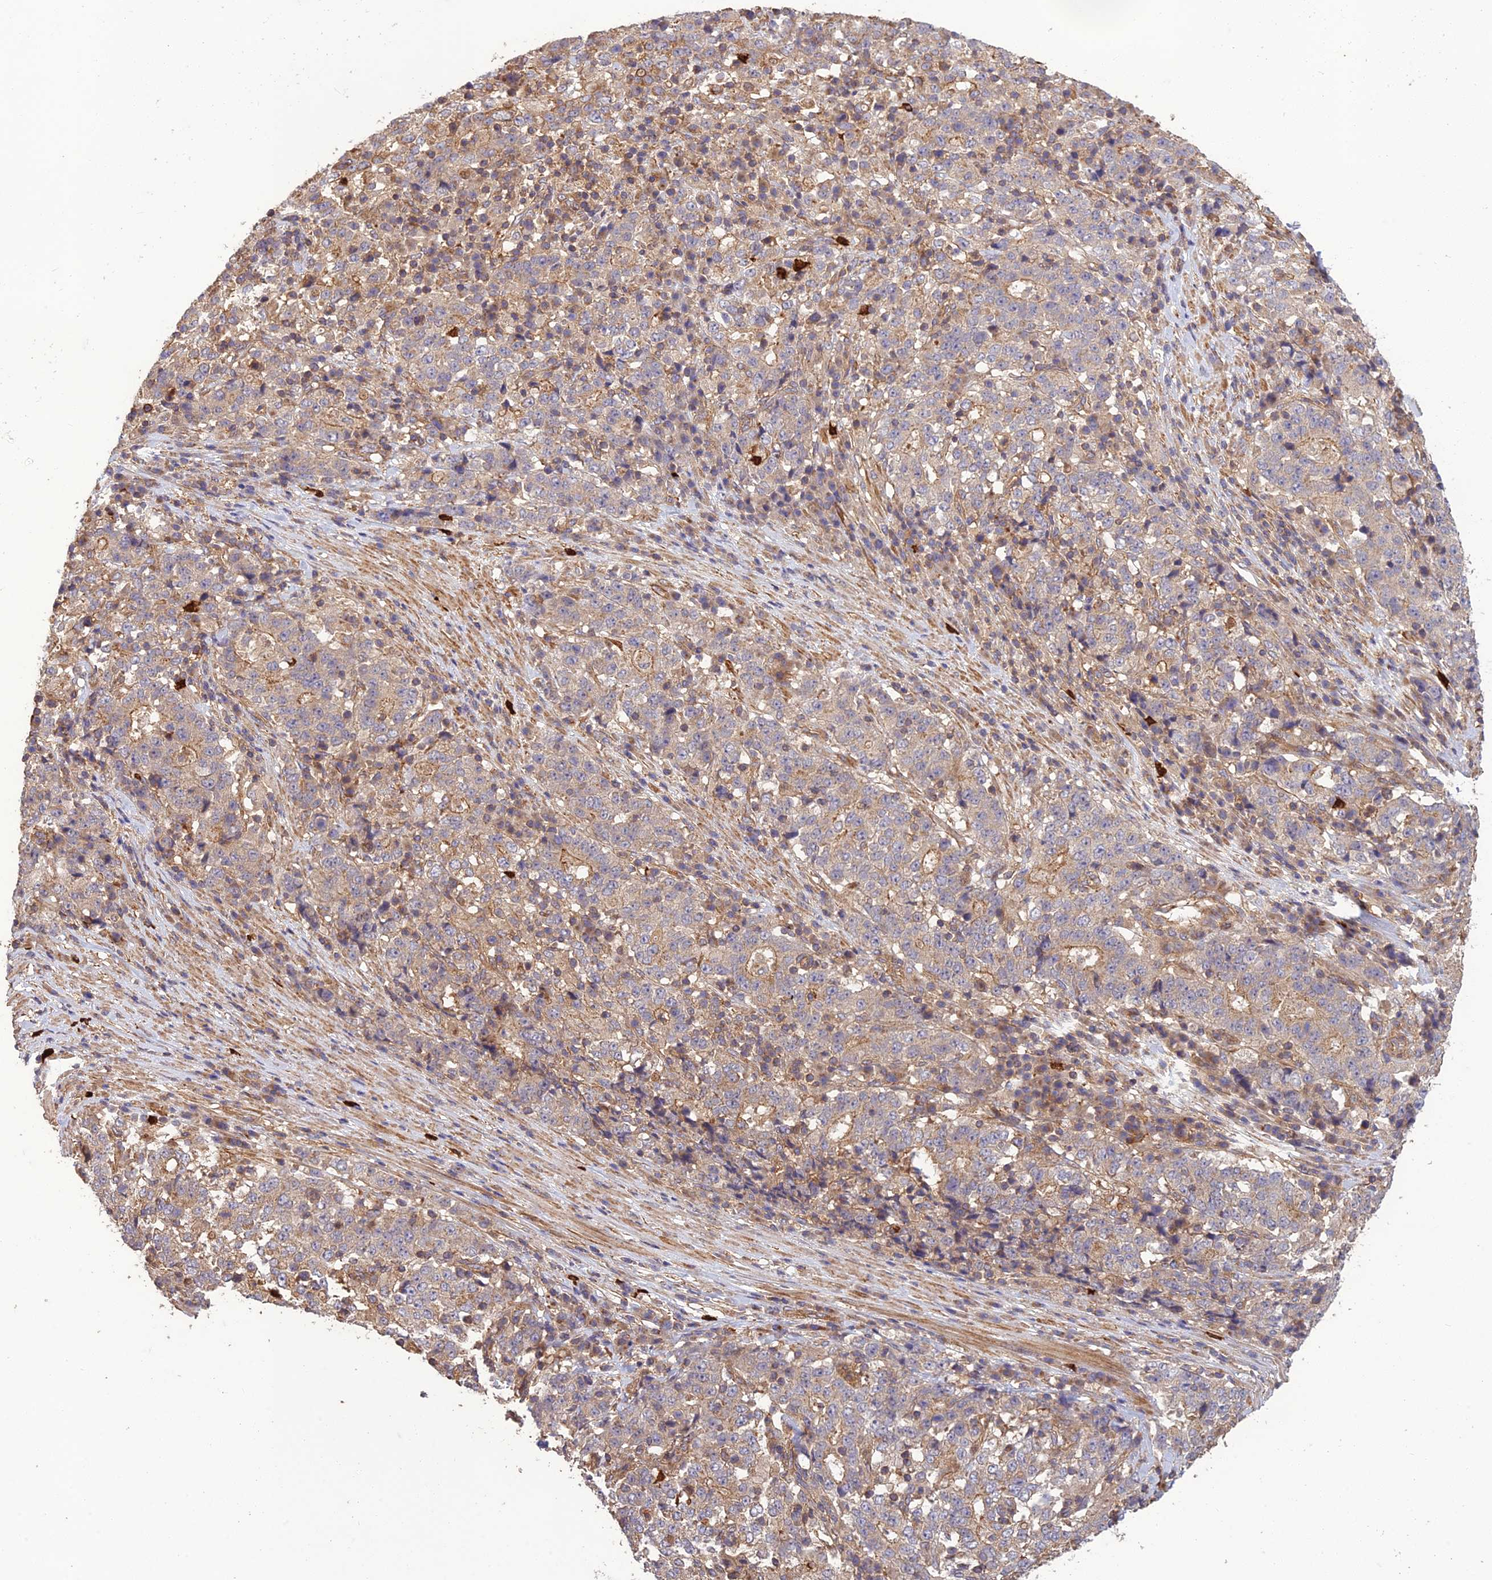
{"staining": {"intensity": "weak", "quantity": "25%-75%", "location": "cytoplasmic/membranous"}, "tissue": "stomach cancer", "cell_type": "Tumor cells", "image_type": "cancer", "snomed": [{"axis": "morphology", "description": "Adenocarcinoma, NOS"}, {"axis": "topography", "description": "Stomach"}], "caption": "Adenocarcinoma (stomach) stained with a protein marker shows weak staining in tumor cells.", "gene": "TMEM131L", "patient": {"sex": "male", "age": 59}}